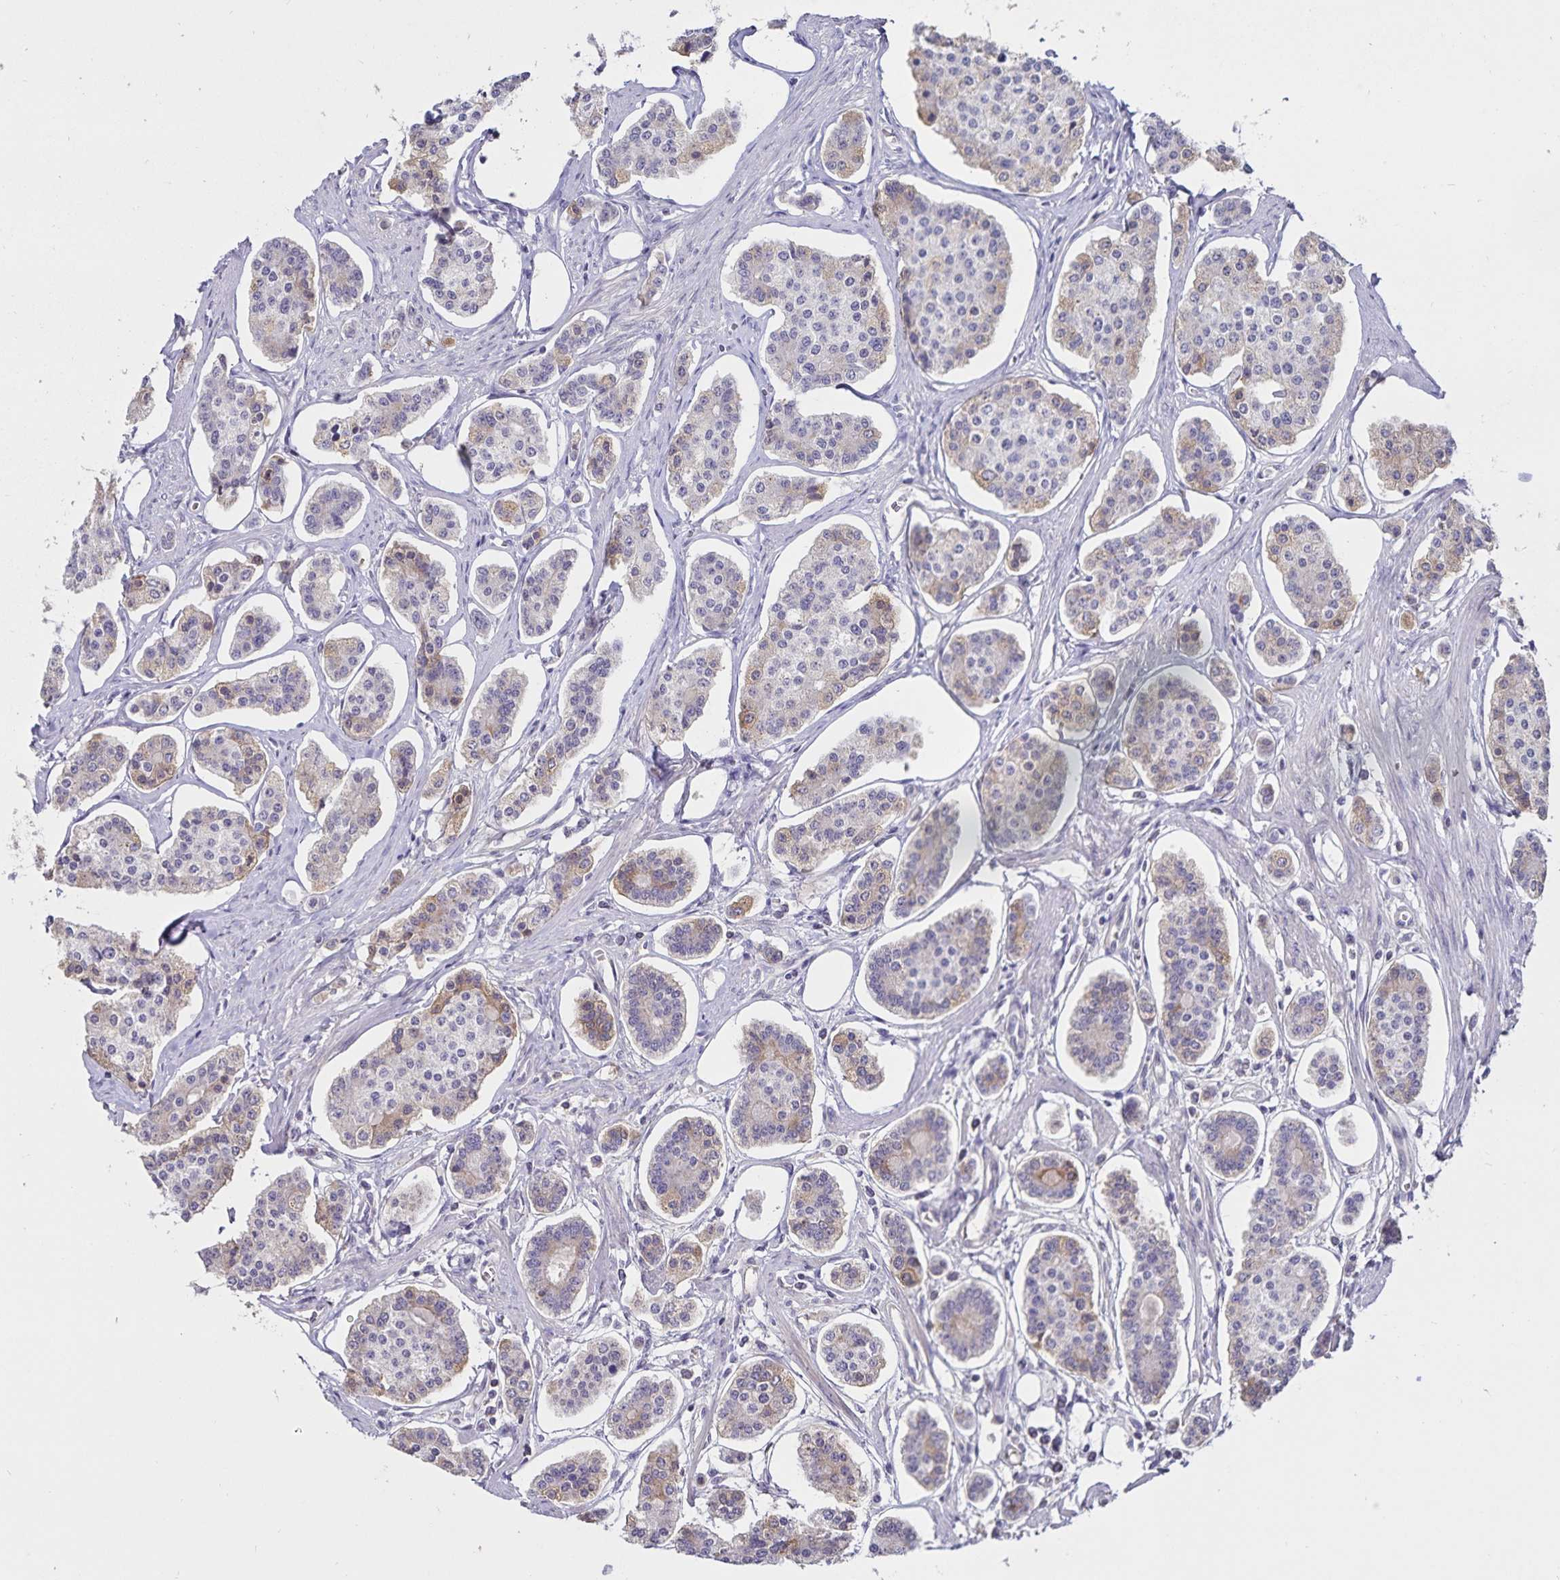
{"staining": {"intensity": "weak", "quantity": "25%-75%", "location": "cytoplasmic/membranous"}, "tissue": "carcinoid", "cell_type": "Tumor cells", "image_type": "cancer", "snomed": [{"axis": "morphology", "description": "Carcinoid, malignant, NOS"}, {"axis": "topography", "description": "Small intestine"}], "caption": "Approximately 25%-75% of tumor cells in carcinoid demonstrate weak cytoplasmic/membranous protein positivity as visualized by brown immunohistochemical staining.", "gene": "FGG", "patient": {"sex": "female", "age": 65}}